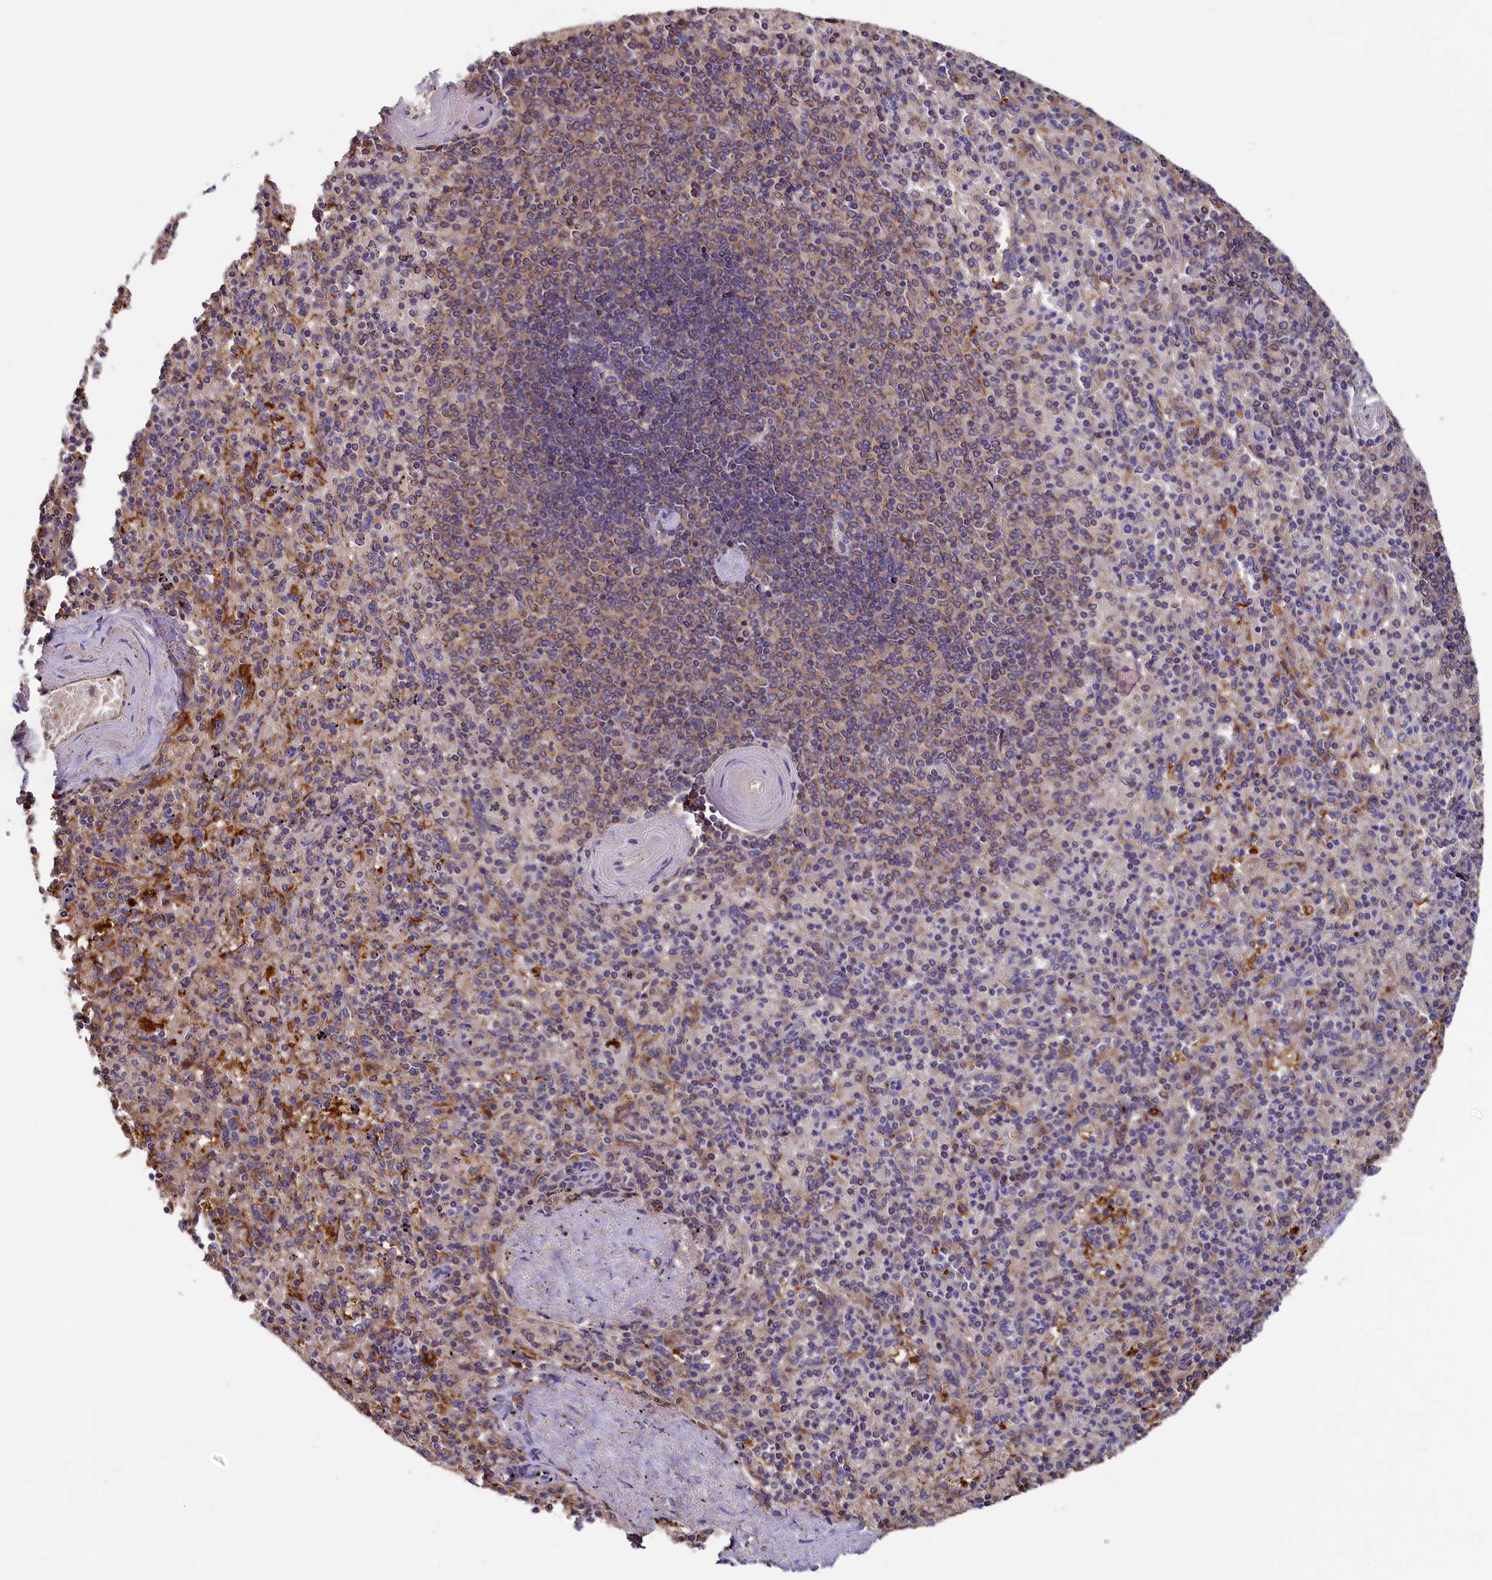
{"staining": {"intensity": "moderate", "quantity": "25%-75%", "location": "cytoplasmic/membranous"}, "tissue": "spleen", "cell_type": "Cells in red pulp", "image_type": "normal", "snomed": [{"axis": "morphology", "description": "Normal tissue, NOS"}, {"axis": "topography", "description": "Spleen"}], "caption": "A brown stain shows moderate cytoplasmic/membranous positivity of a protein in cells in red pulp of normal spleen.", "gene": "SEC31B", "patient": {"sex": "male", "age": 82}}